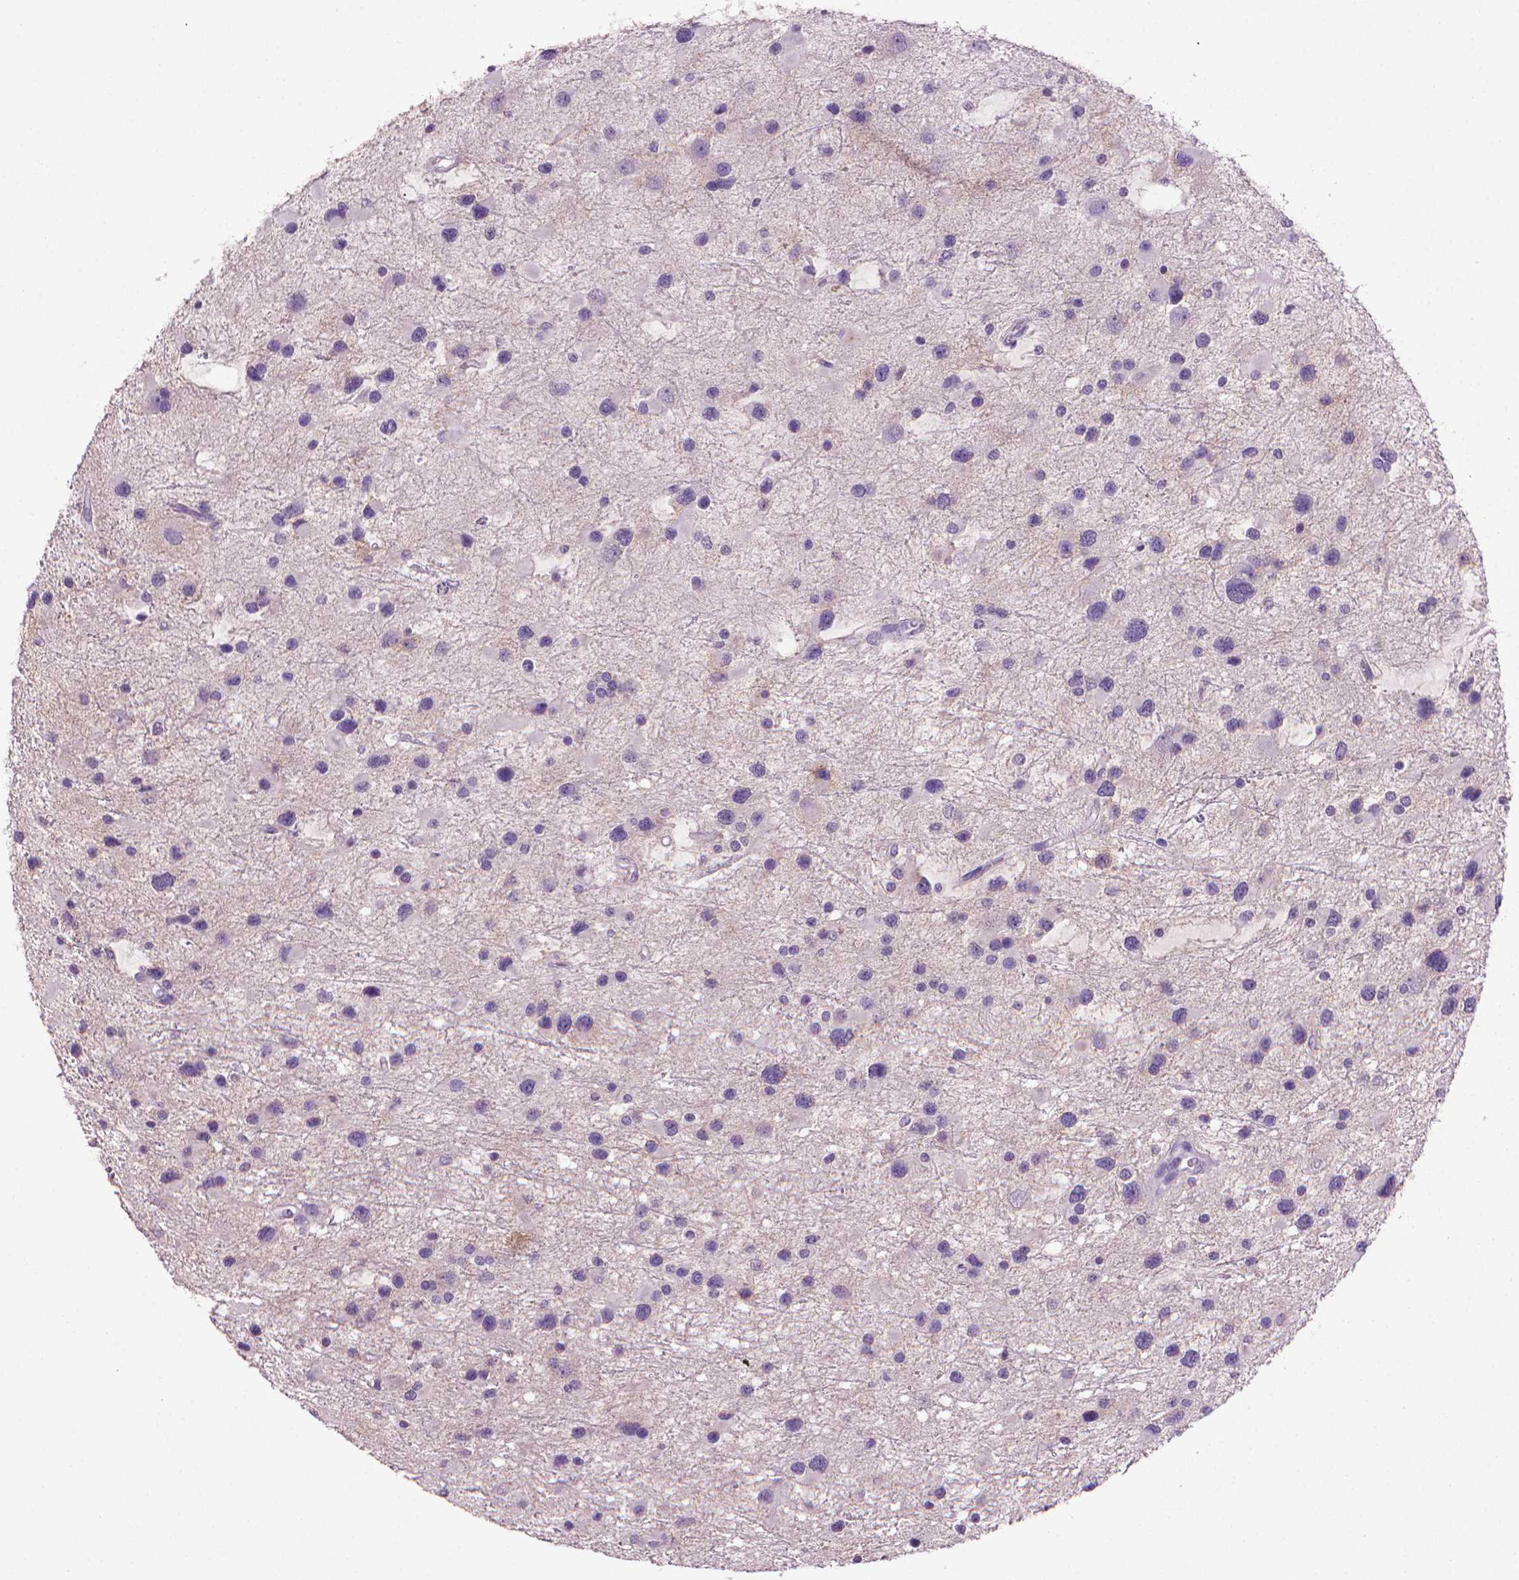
{"staining": {"intensity": "negative", "quantity": "none", "location": "none"}, "tissue": "glioma", "cell_type": "Tumor cells", "image_type": "cancer", "snomed": [{"axis": "morphology", "description": "Glioma, malignant, Low grade"}, {"axis": "topography", "description": "Brain"}], "caption": "Glioma was stained to show a protein in brown. There is no significant expression in tumor cells.", "gene": "MUC1", "patient": {"sex": "female", "age": 32}}